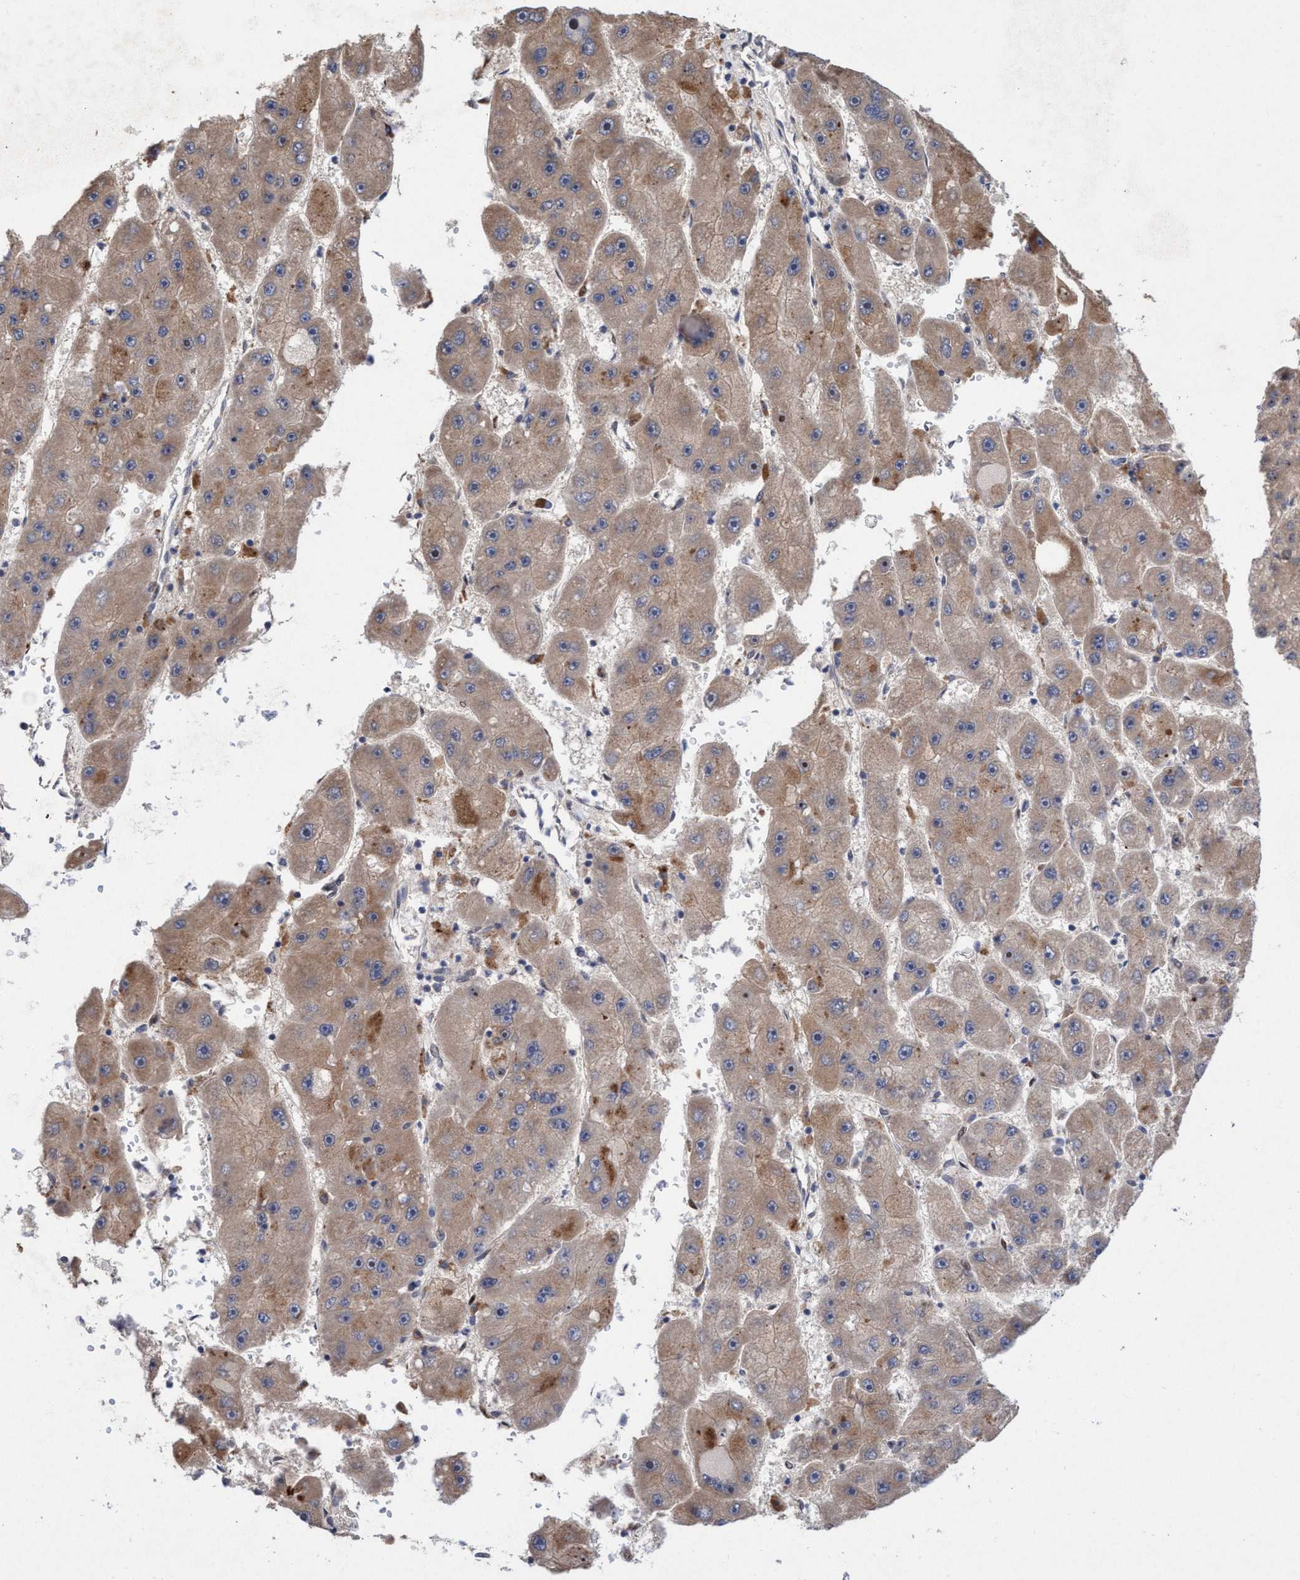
{"staining": {"intensity": "moderate", "quantity": ">75%", "location": "cytoplasmic/membranous,nuclear"}, "tissue": "liver cancer", "cell_type": "Tumor cells", "image_type": "cancer", "snomed": [{"axis": "morphology", "description": "Carcinoma, Hepatocellular, NOS"}, {"axis": "topography", "description": "Liver"}], "caption": "Moderate cytoplasmic/membranous and nuclear protein positivity is present in approximately >75% of tumor cells in hepatocellular carcinoma (liver).", "gene": "P2RY14", "patient": {"sex": "female", "age": 61}}